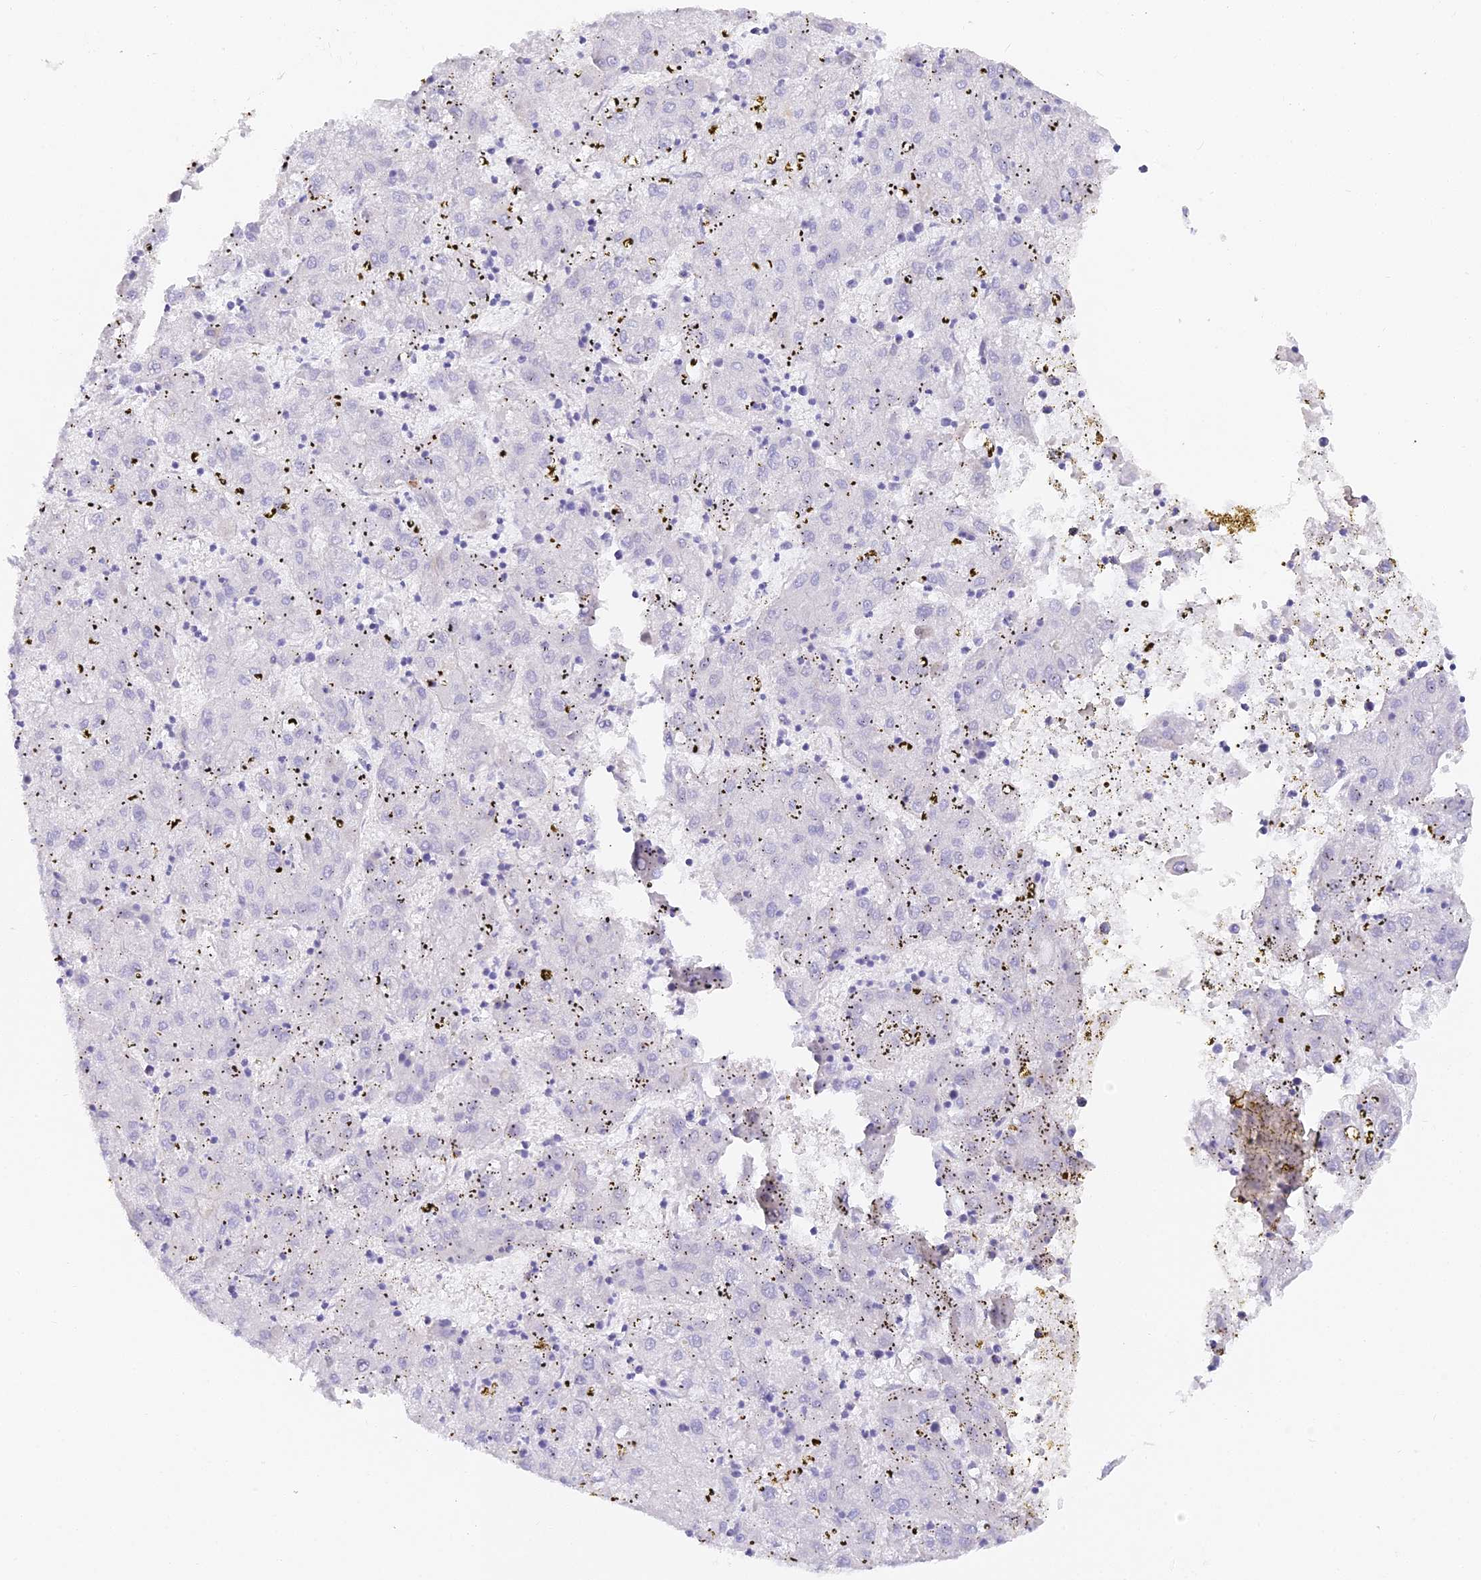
{"staining": {"intensity": "negative", "quantity": "none", "location": "none"}, "tissue": "liver cancer", "cell_type": "Tumor cells", "image_type": "cancer", "snomed": [{"axis": "morphology", "description": "Carcinoma, Hepatocellular, NOS"}, {"axis": "topography", "description": "Liver"}], "caption": "Immunohistochemistry (IHC) photomicrograph of neoplastic tissue: human liver cancer stained with DAB reveals no significant protein staining in tumor cells.", "gene": "GJA1", "patient": {"sex": "male", "age": 72}}